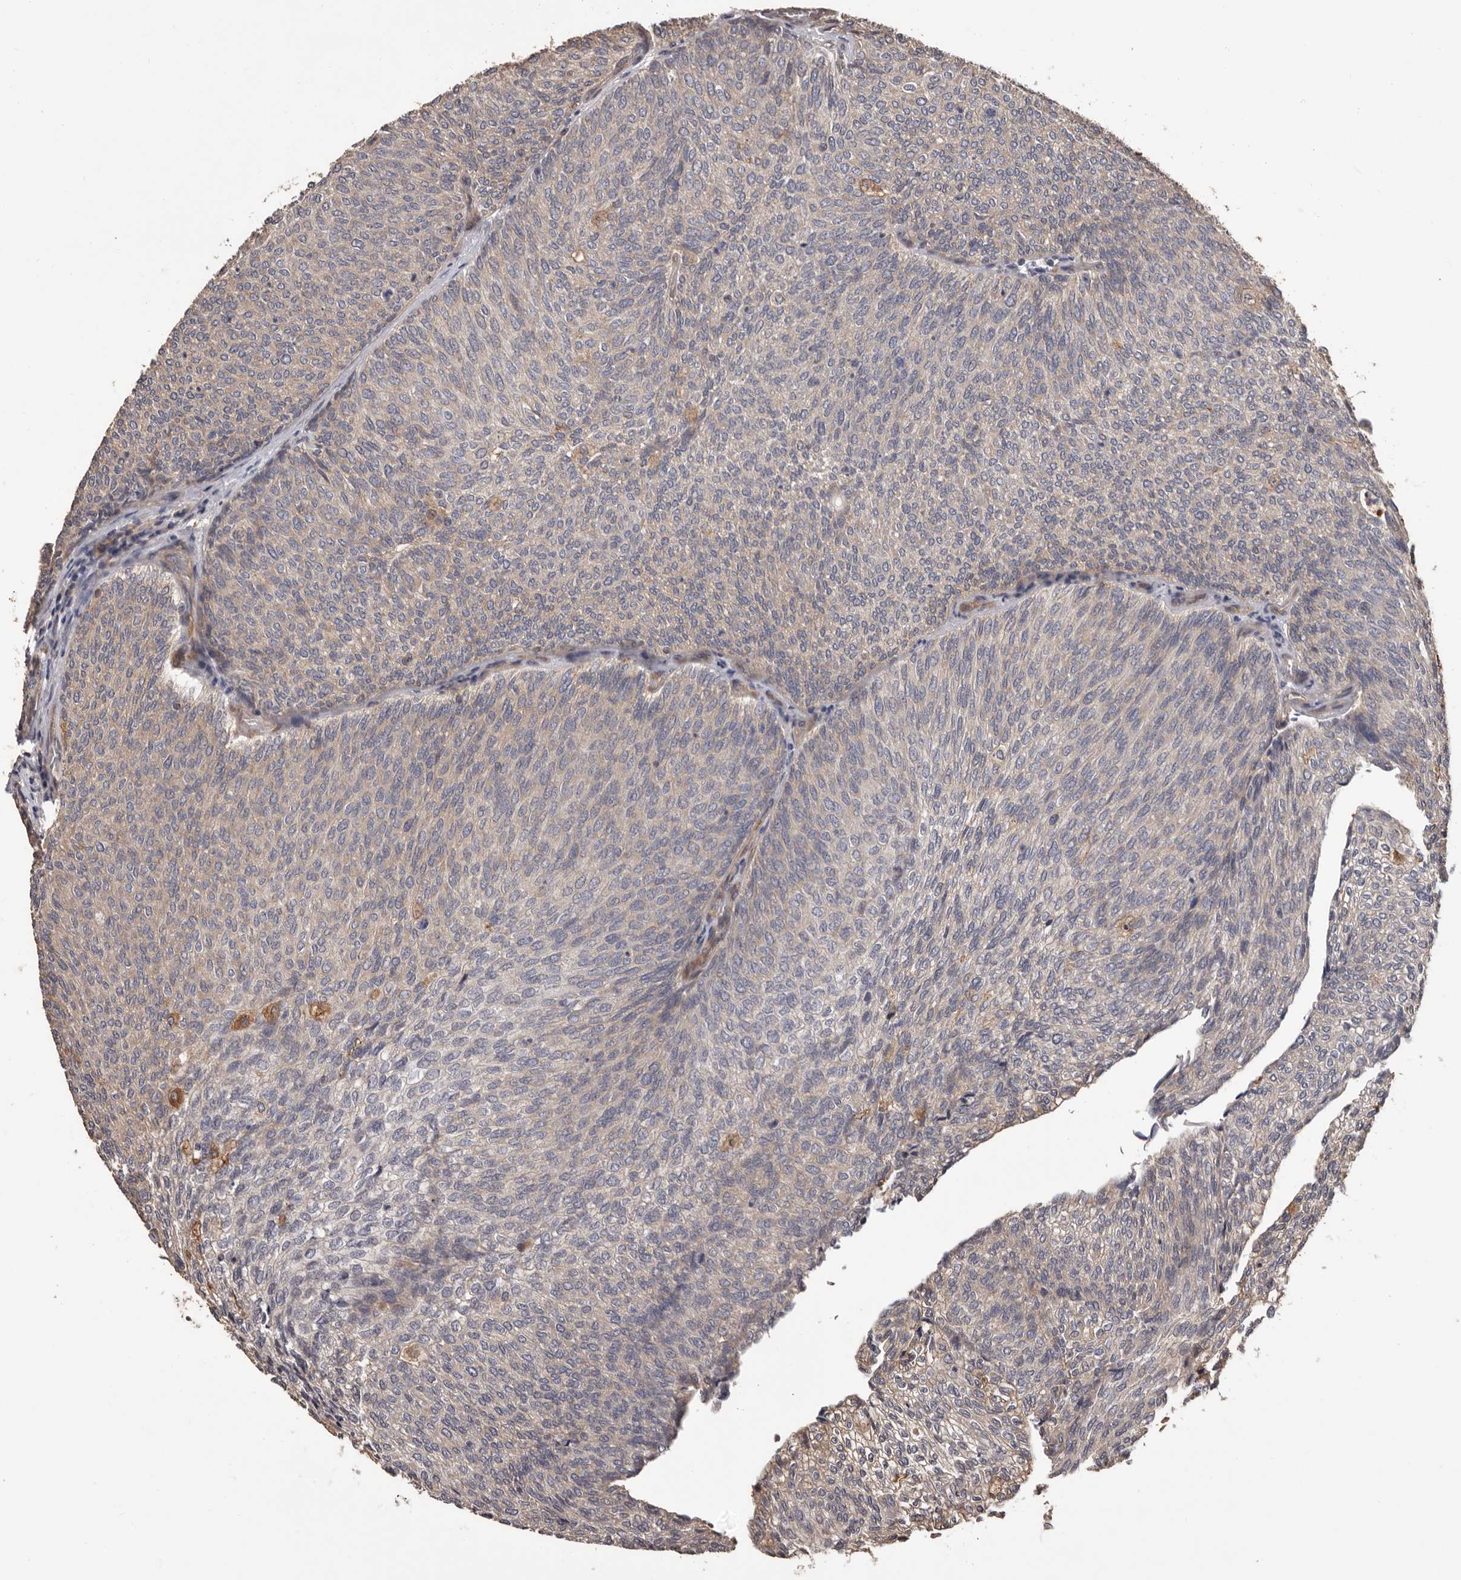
{"staining": {"intensity": "moderate", "quantity": "<25%", "location": "cytoplasmic/membranous"}, "tissue": "urothelial cancer", "cell_type": "Tumor cells", "image_type": "cancer", "snomed": [{"axis": "morphology", "description": "Urothelial carcinoma, Low grade"}, {"axis": "topography", "description": "Urinary bladder"}], "caption": "A brown stain highlights moderate cytoplasmic/membranous staining of a protein in urothelial cancer tumor cells.", "gene": "ADAMTS2", "patient": {"sex": "female", "age": 79}}